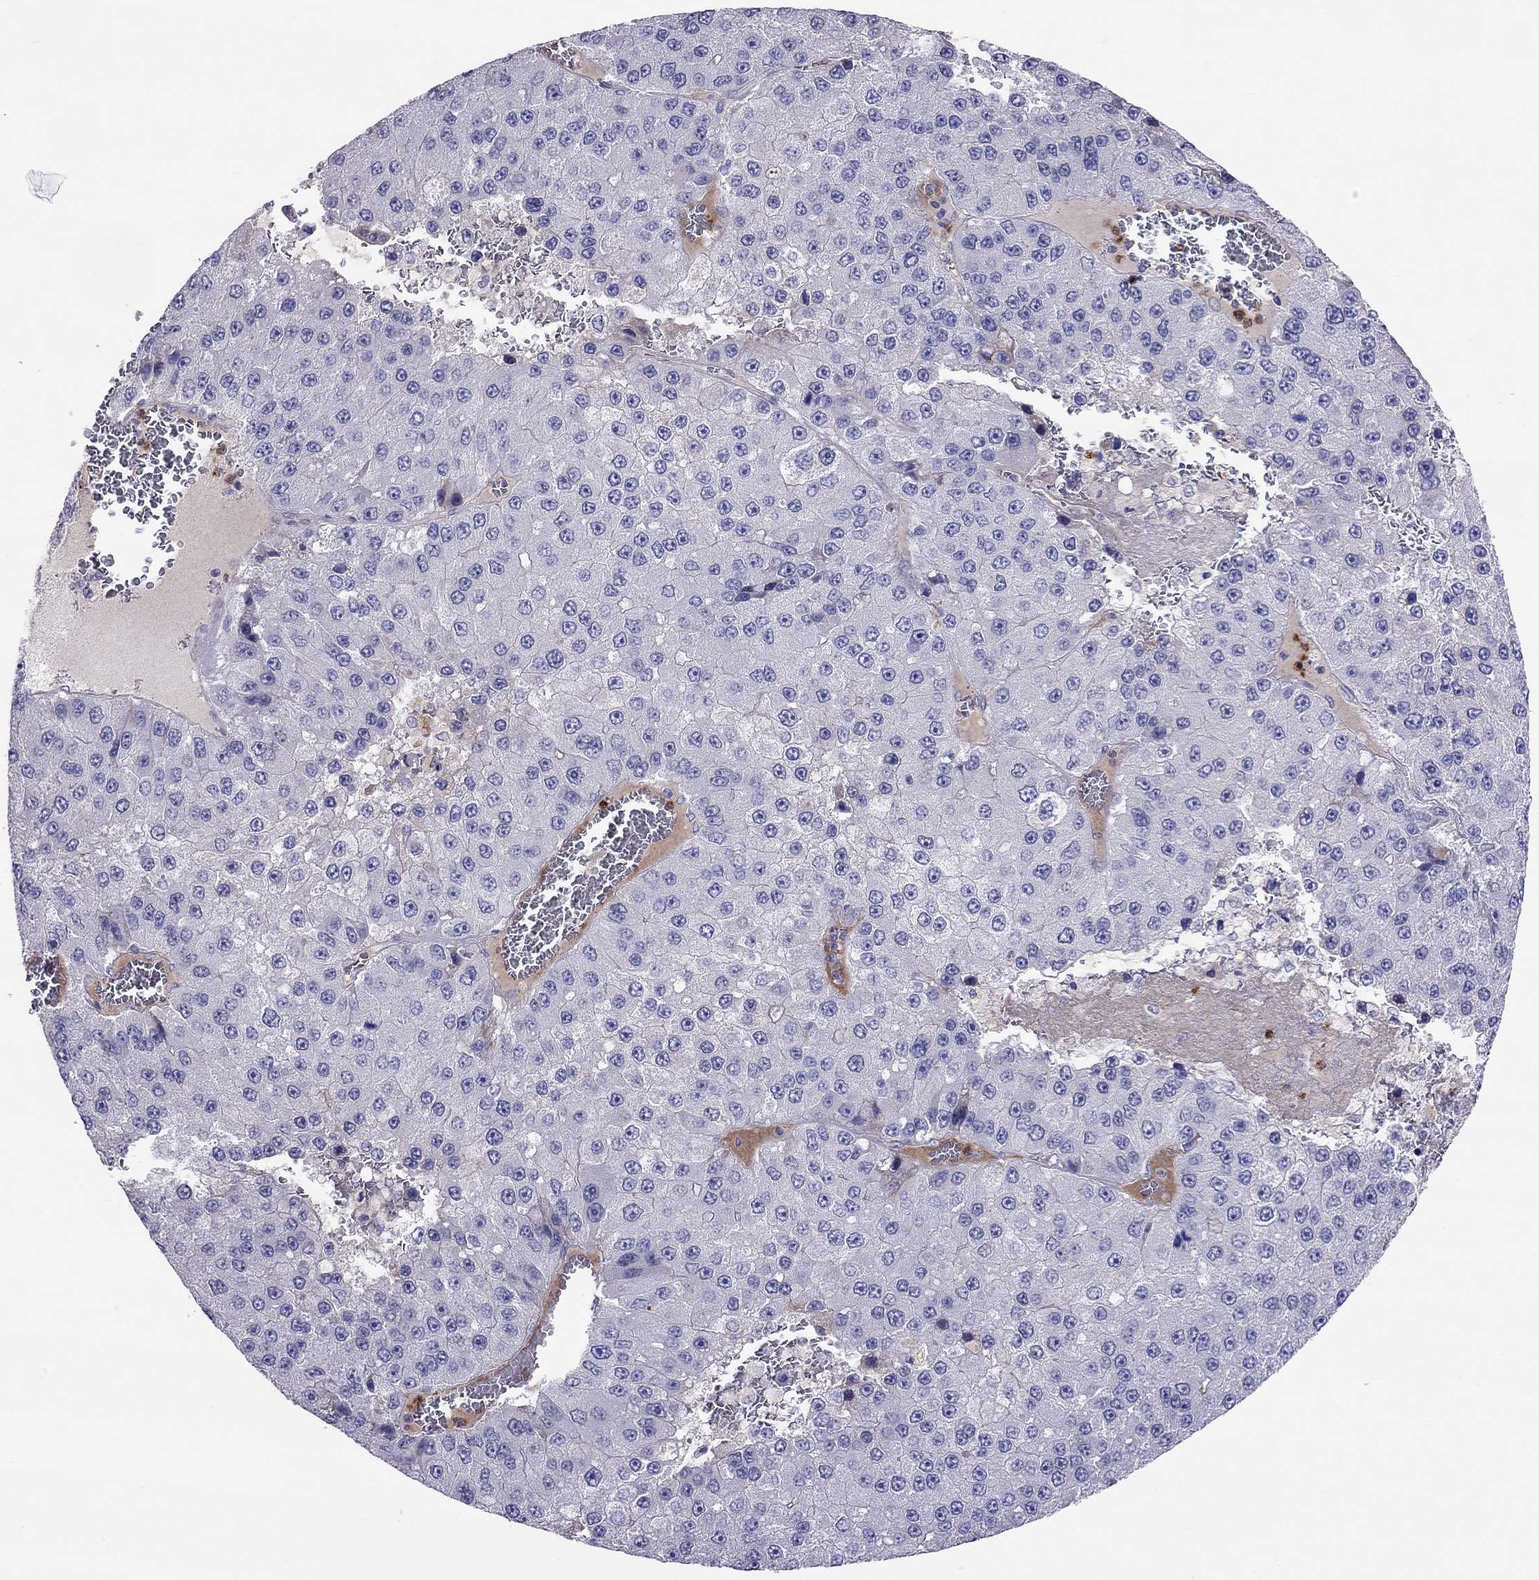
{"staining": {"intensity": "negative", "quantity": "none", "location": "none"}, "tissue": "liver cancer", "cell_type": "Tumor cells", "image_type": "cancer", "snomed": [{"axis": "morphology", "description": "Carcinoma, Hepatocellular, NOS"}, {"axis": "topography", "description": "Liver"}], "caption": "Histopathology image shows no significant protein positivity in tumor cells of liver cancer (hepatocellular carcinoma).", "gene": "SPINT4", "patient": {"sex": "female", "age": 73}}